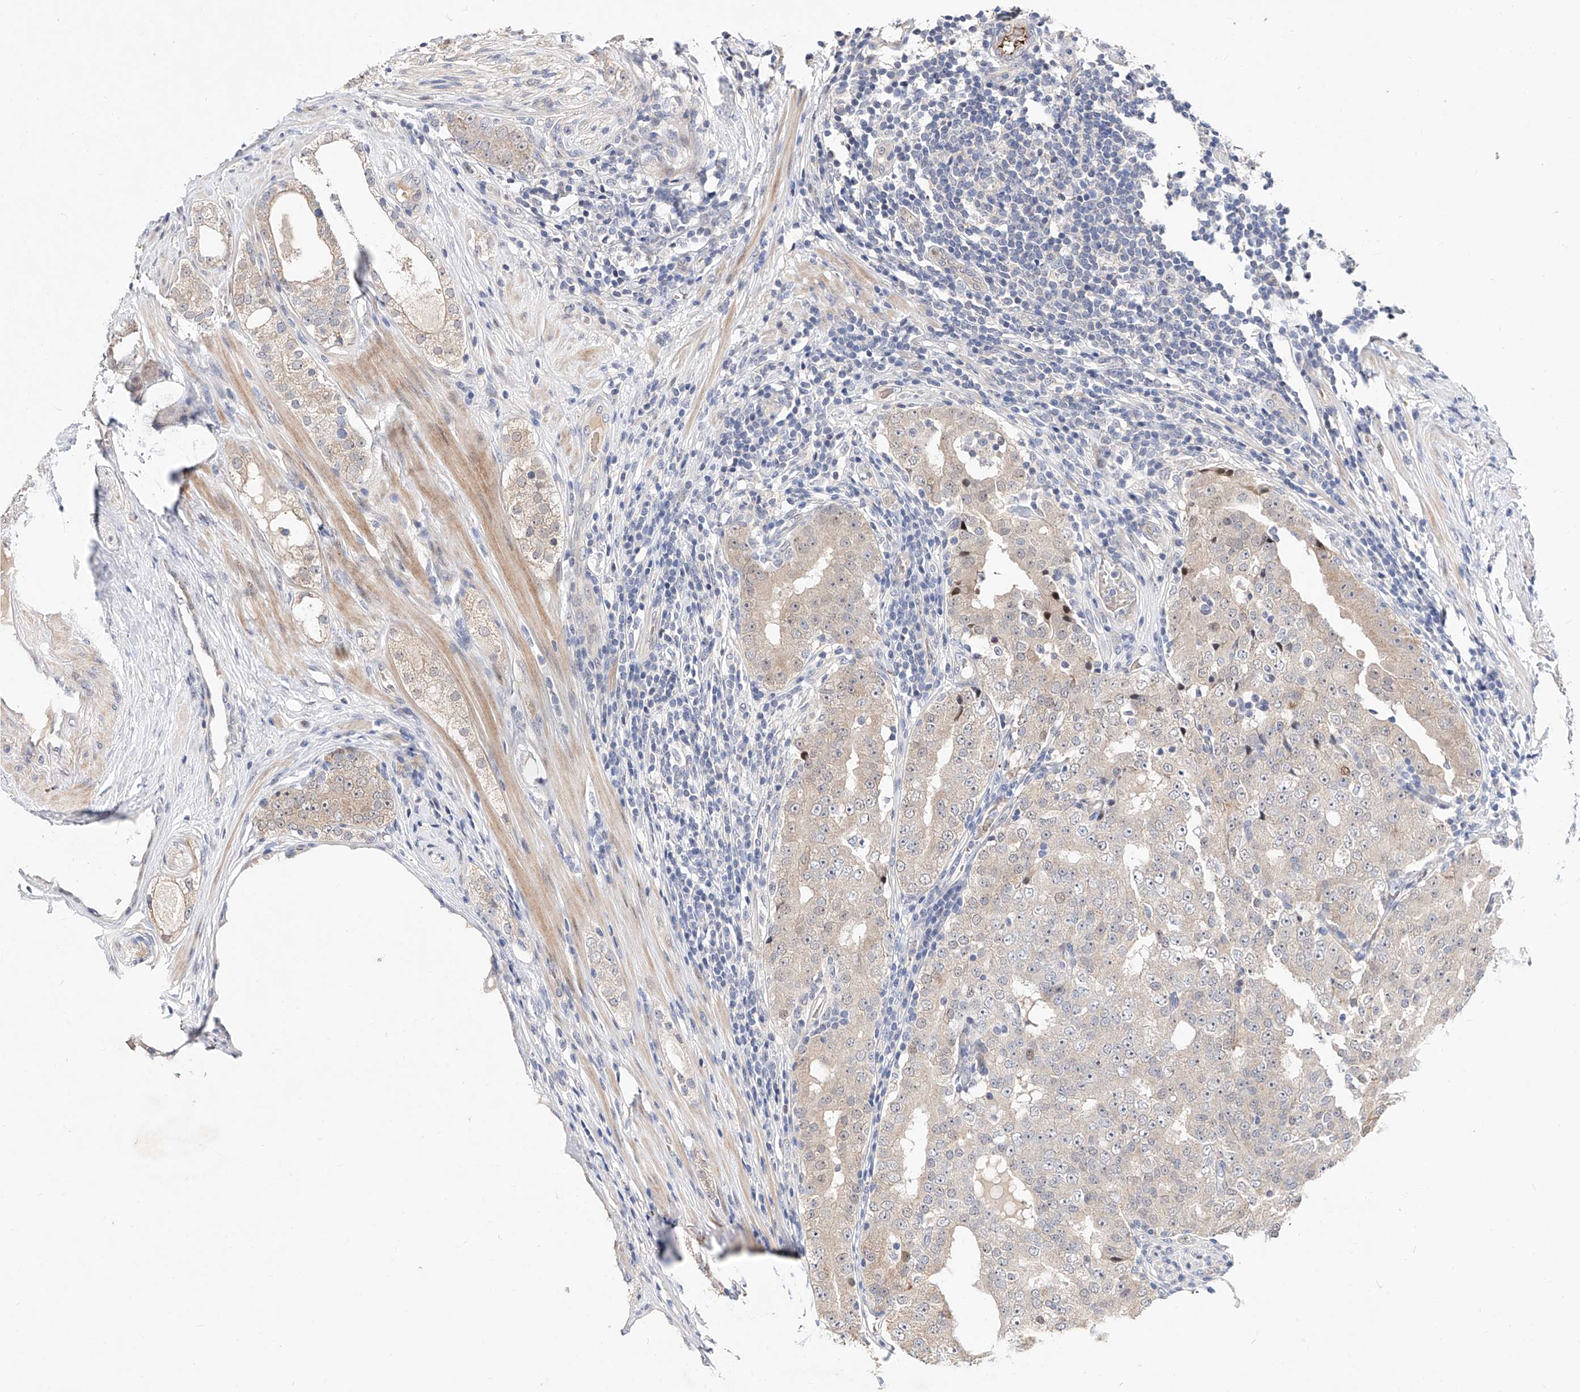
{"staining": {"intensity": "negative", "quantity": "none", "location": "none"}, "tissue": "prostate cancer", "cell_type": "Tumor cells", "image_type": "cancer", "snomed": [{"axis": "morphology", "description": "Adenocarcinoma, High grade"}, {"axis": "topography", "description": "Prostate"}], "caption": "The photomicrograph exhibits no staining of tumor cells in adenocarcinoma (high-grade) (prostate).", "gene": "FUCA2", "patient": {"sex": "male", "age": 56}}